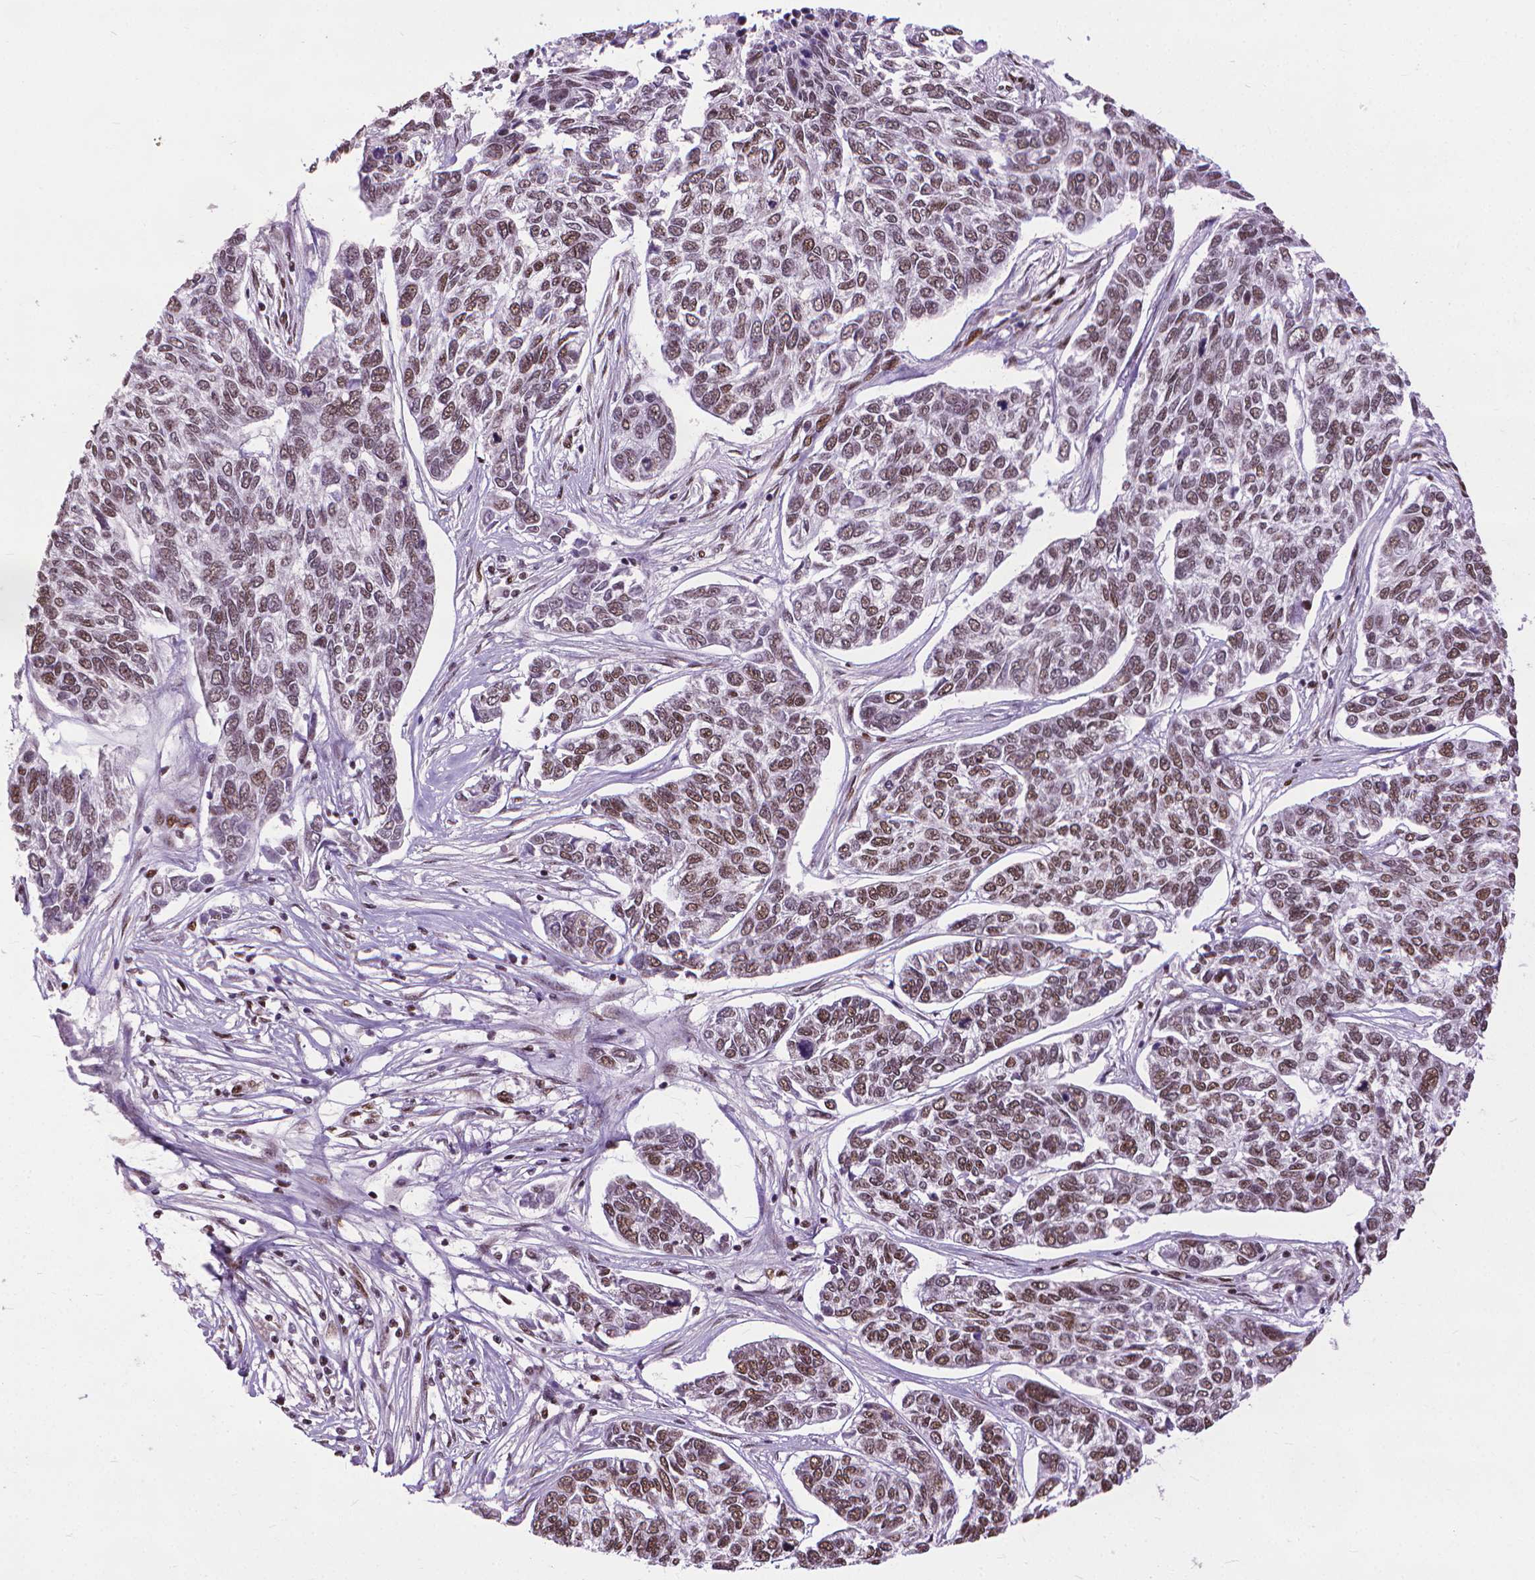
{"staining": {"intensity": "moderate", "quantity": ">75%", "location": "nuclear"}, "tissue": "skin cancer", "cell_type": "Tumor cells", "image_type": "cancer", "snomed": [{"axis": "morphology", "description": "Basal cell carcinoma"}, {"axis": "topography", "description": "Skin"}], "caption": "This image shows IHC staining of human skin basal cell carcinoma, with medium moderate nuclear expression in about >75% of tumor cells.", "gene": "AKAP8", "patient": {"sex": "female", "age": 65}}